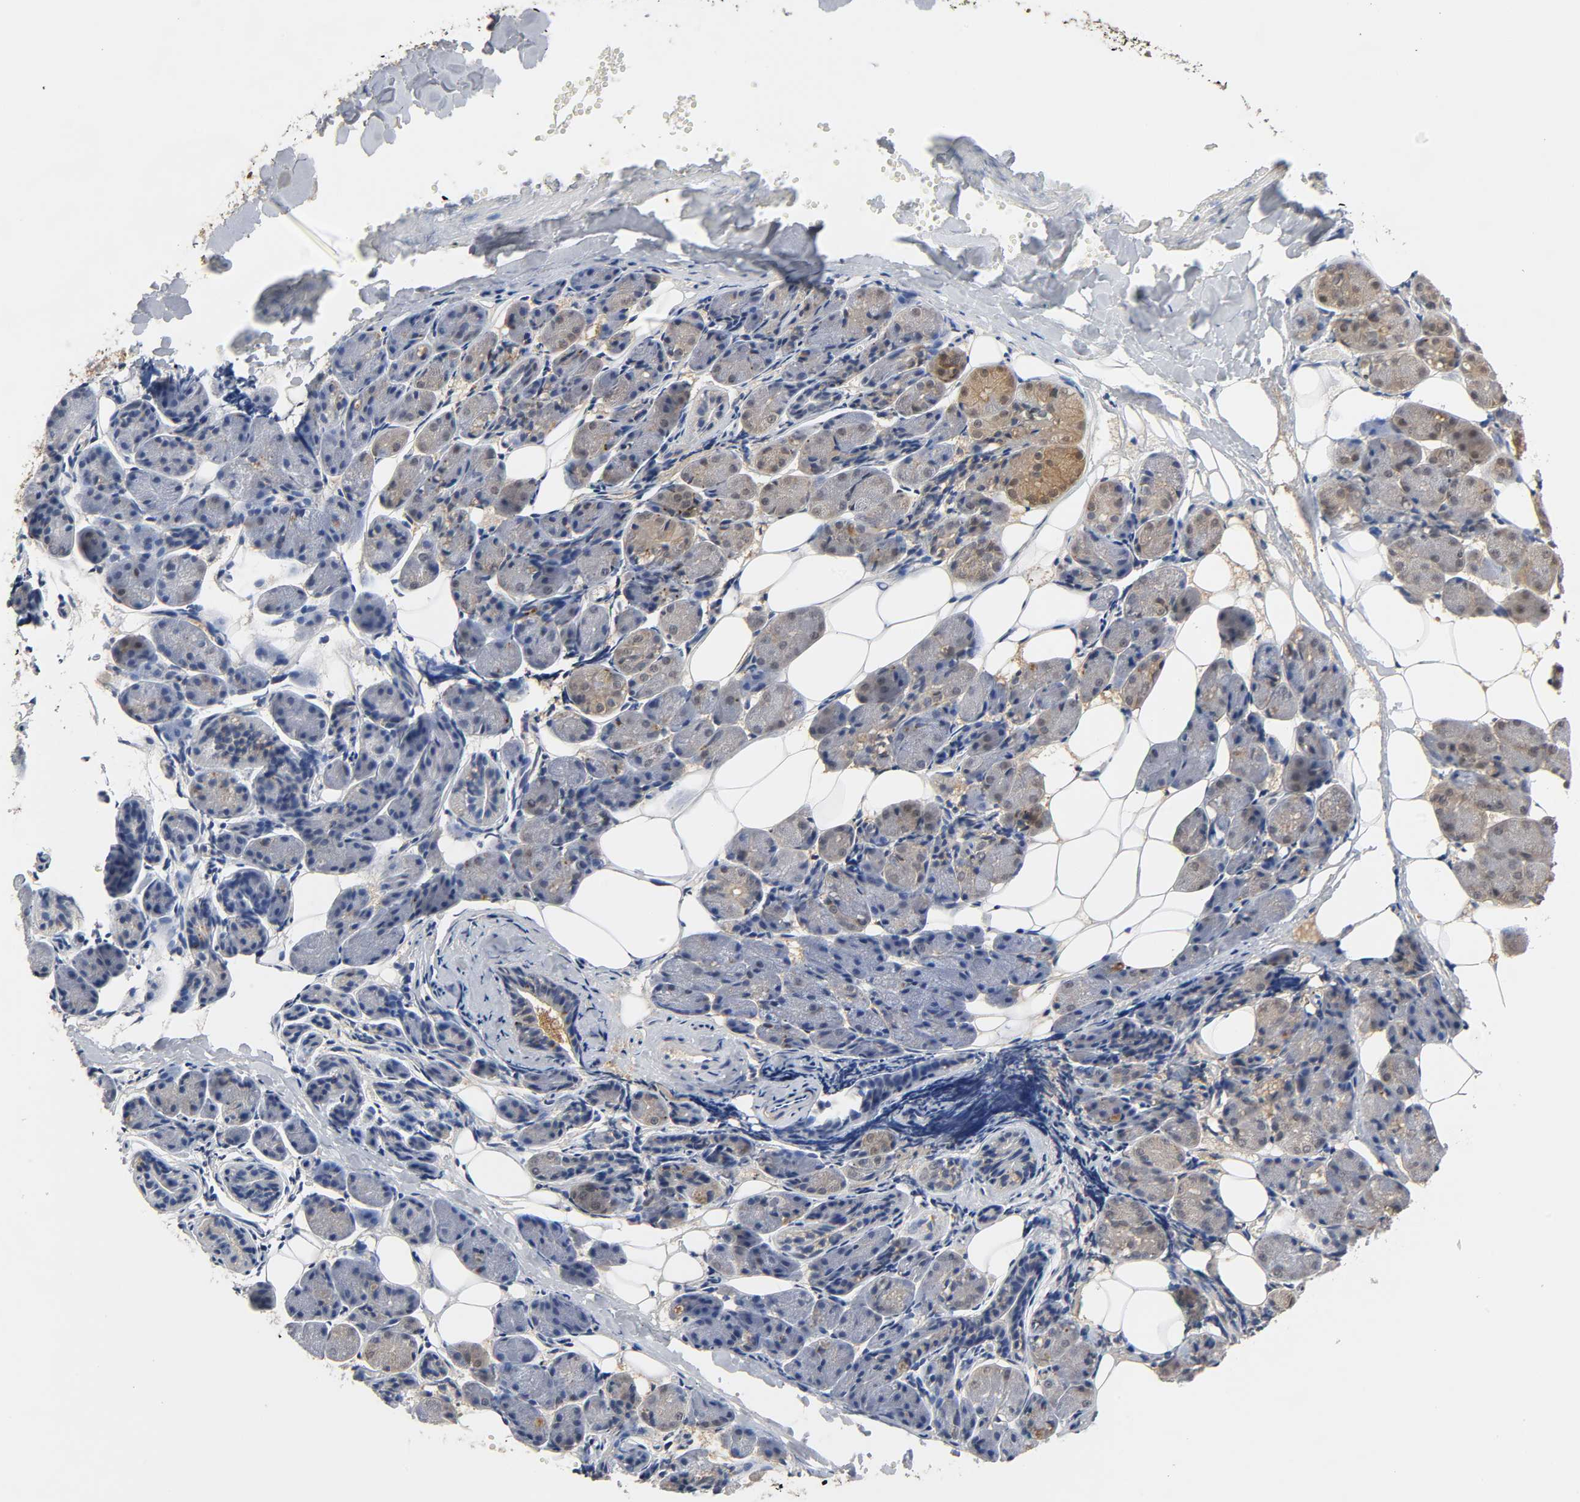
{"staining": {"intensity": "weak", "quantity": "25%-75%", "location": "cytoplasmic/membranous"}, "tissue": "salivary gland", "cell_type": "Glandular cells", "image_type": "normal", "snomed": [{"axis": "morphology", "description": "Normal tissue, NOS"}, {"axis": "morphology", "description": "Adenoma, NOS"}, {"axis": "topography", "description": "Salivary gland"}], "caption": "Human salivary gland stained for a protein (brown) demonstrates weak cytoplasmic/membranous positive staining in approximately 25%-75% of glandular cells.", "gene": "MIF", "patient": {"sex": "female", "age": 32}}